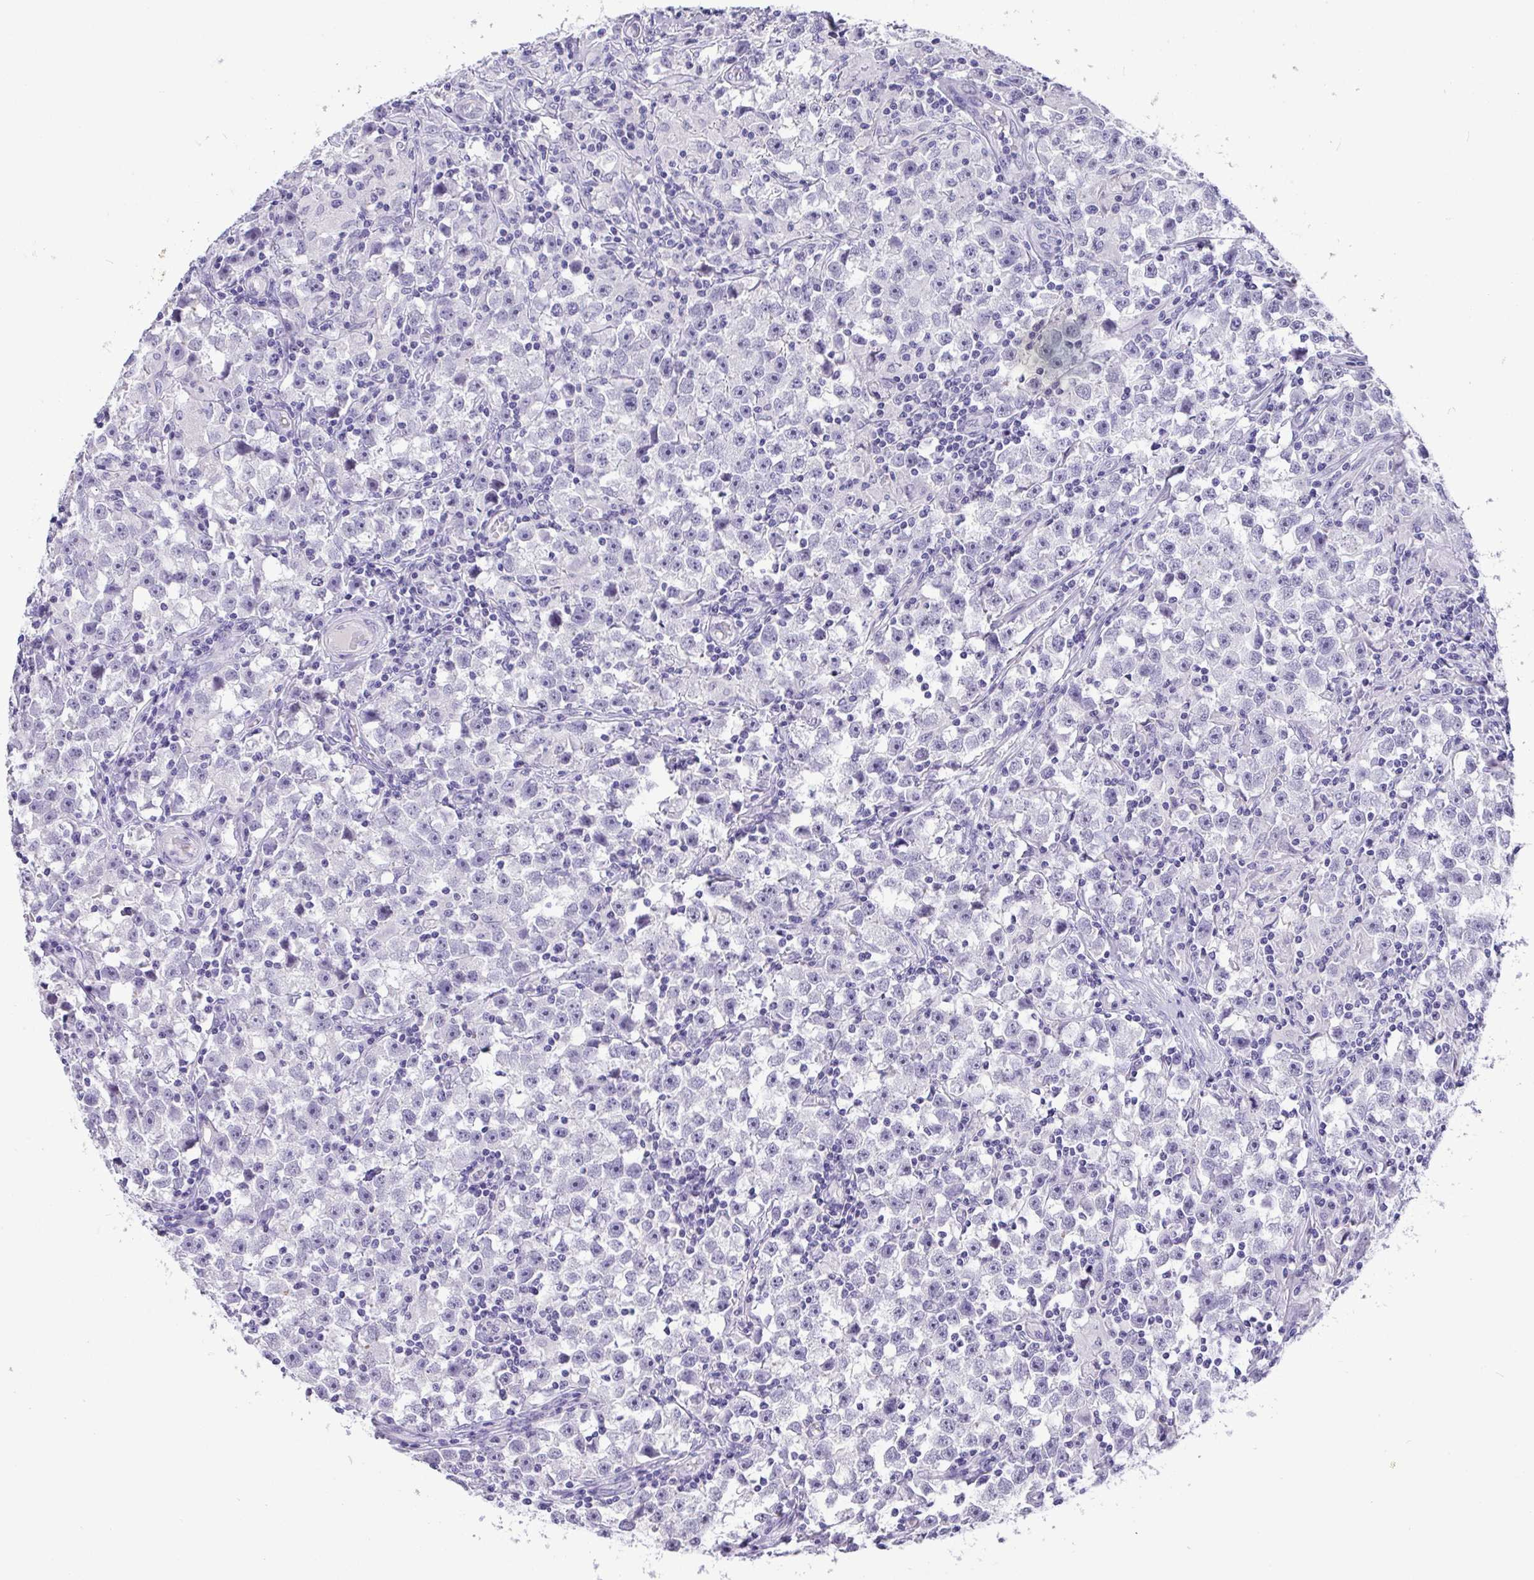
{"staining": {"intensity": "negative", "quantity": "none", "location": "none"}, "tissue": "testis cancer", "cell_type": "Tumor cells", "image_type": "cancer", "snomed": [{"axis": "morphology", "description": "Seminoma, NOS"}, {"axis": "topography", "description": "Testis"}], "caption": "IHC image of testis seminoma stained for a protein (brown), which reveals no positivity in tumor cells.", "gene": "YBX2", "patient": {"sex": "male", "age": 33}}